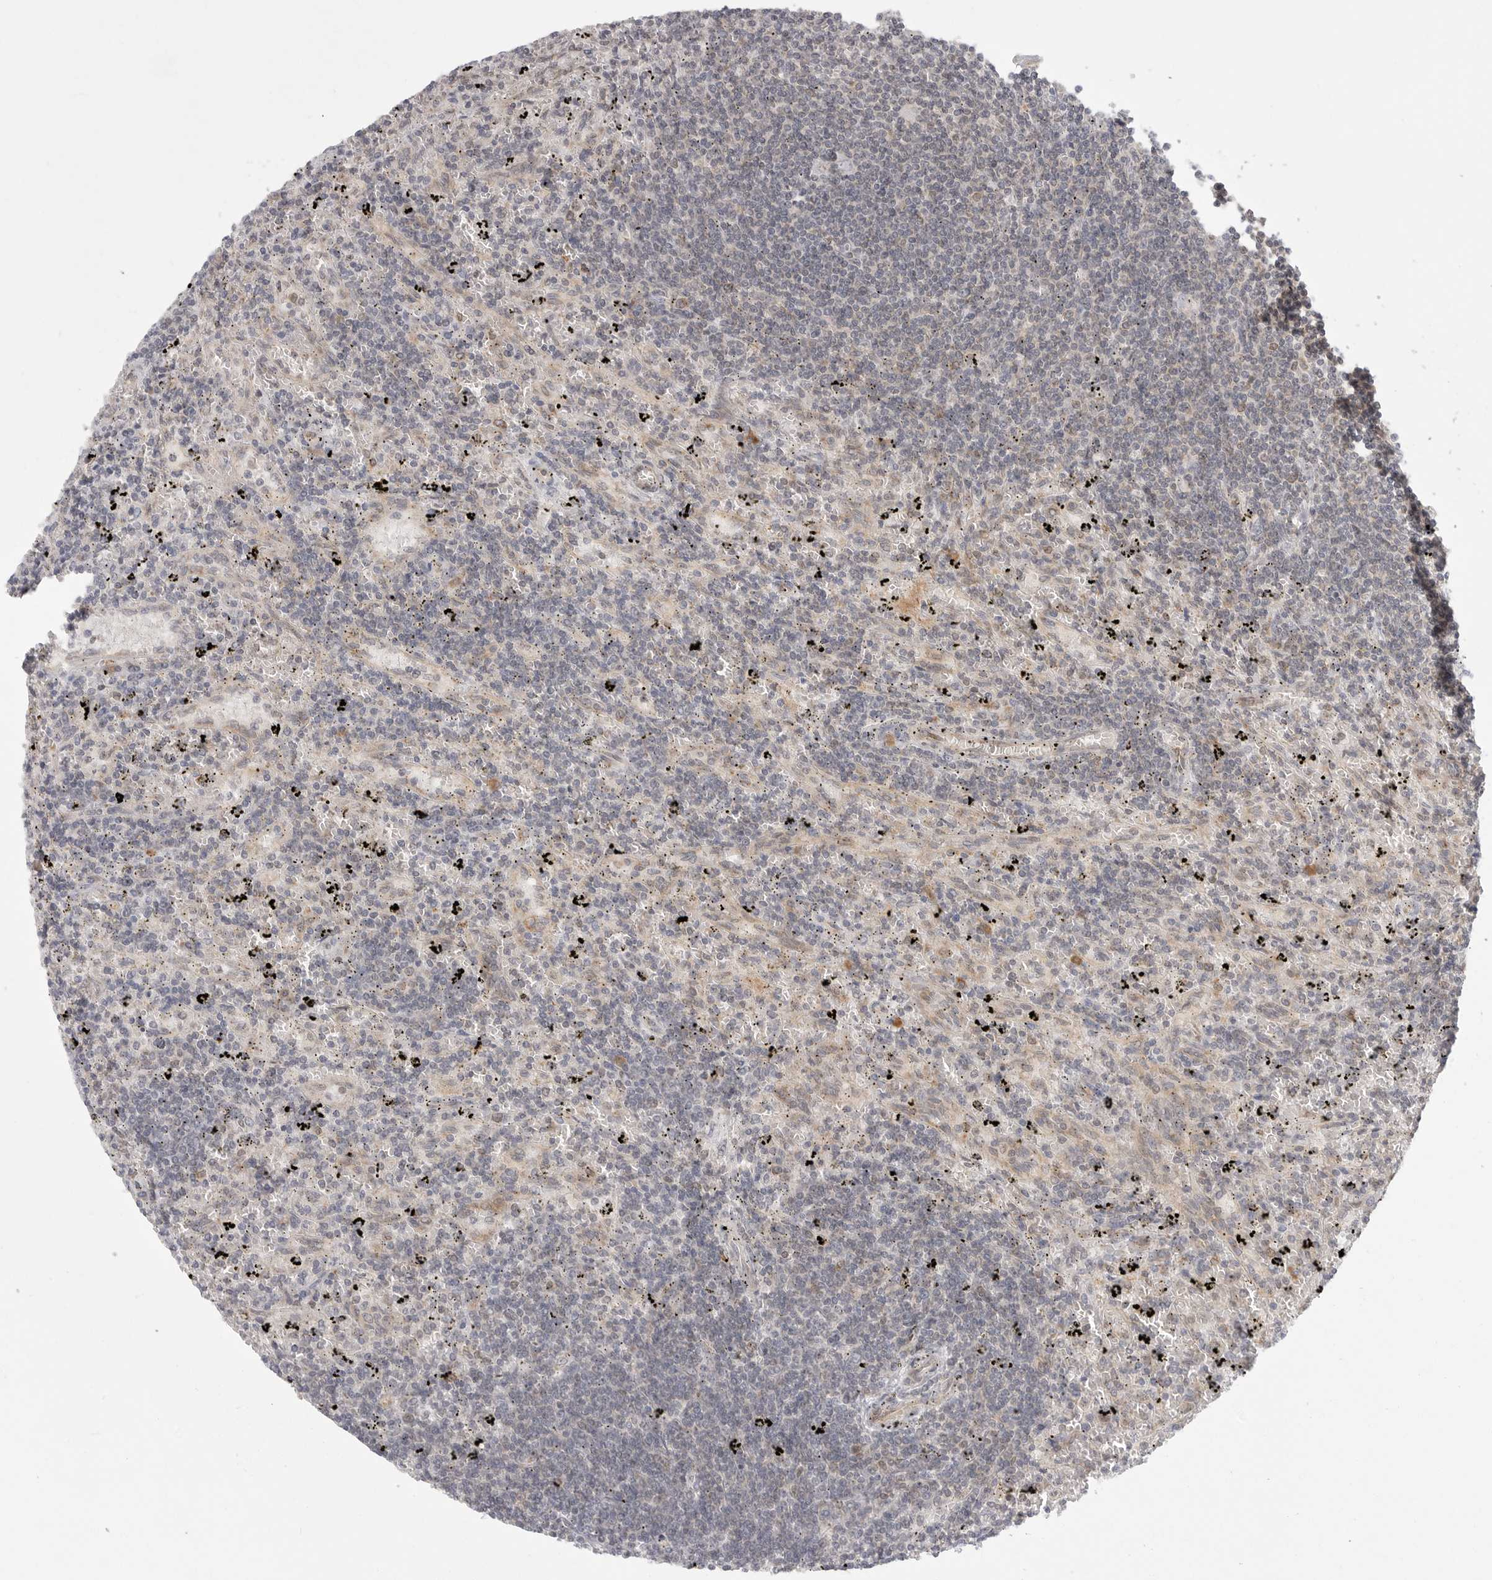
{"staining": {"intensity": "negative", "quantity": "none", "location": "none"}, "tissue": "lymphoma", "cell_type": "Tumor cells", "image_type": "cancer", "snomed": [{"axis": "morphology", "description": "Malignant lymphoma, non-Hodgkin's type, Low grade"}, {"axis": "topography", "description": "Spleen"}], "caption": "Lymphoma was stained to show a protein in brown. There is no significant positivity in tumor cells. Nuclei are stained in blue.", "gene": "CERS2", "patient": {"sex": "male", "age": 76}}